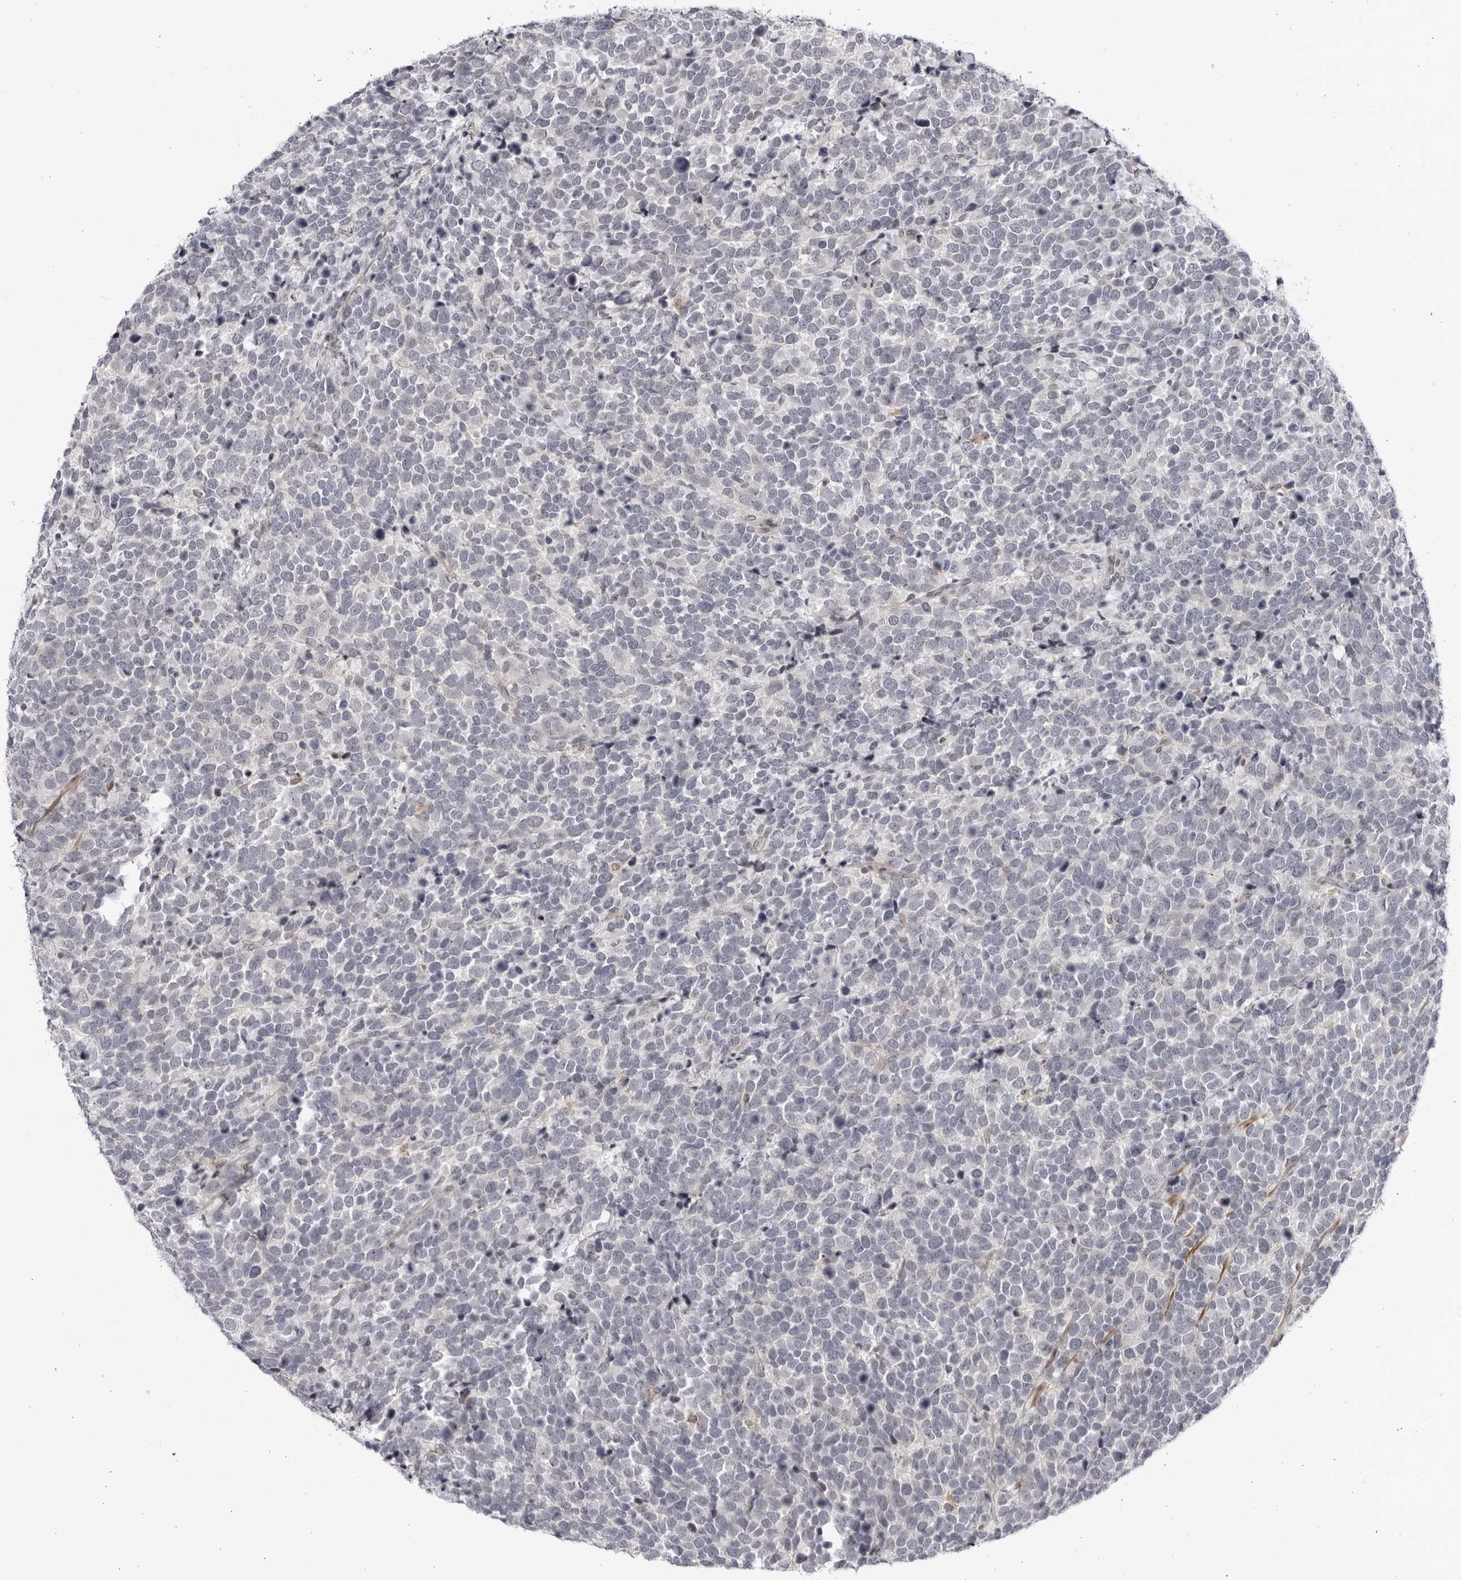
{"staining": {"intensity": "negative", "quantity": "none", "location": "none"}, "tissue": "urothelial cancer", "cell_type": "Tumor cells", "image_type": "cancer", "snomed": [{"axis": "morphology", "description": "Urothelial carcinoma, High grade"}, {"axis": "topography", "description": "Urinary bladder"}], "caption": "Immunohistochemistry of high-grade urothelial carcinoma shows no staining in tumor cells.", "gene": "DTL", "patient": {"sex": "female", "age": 82}}